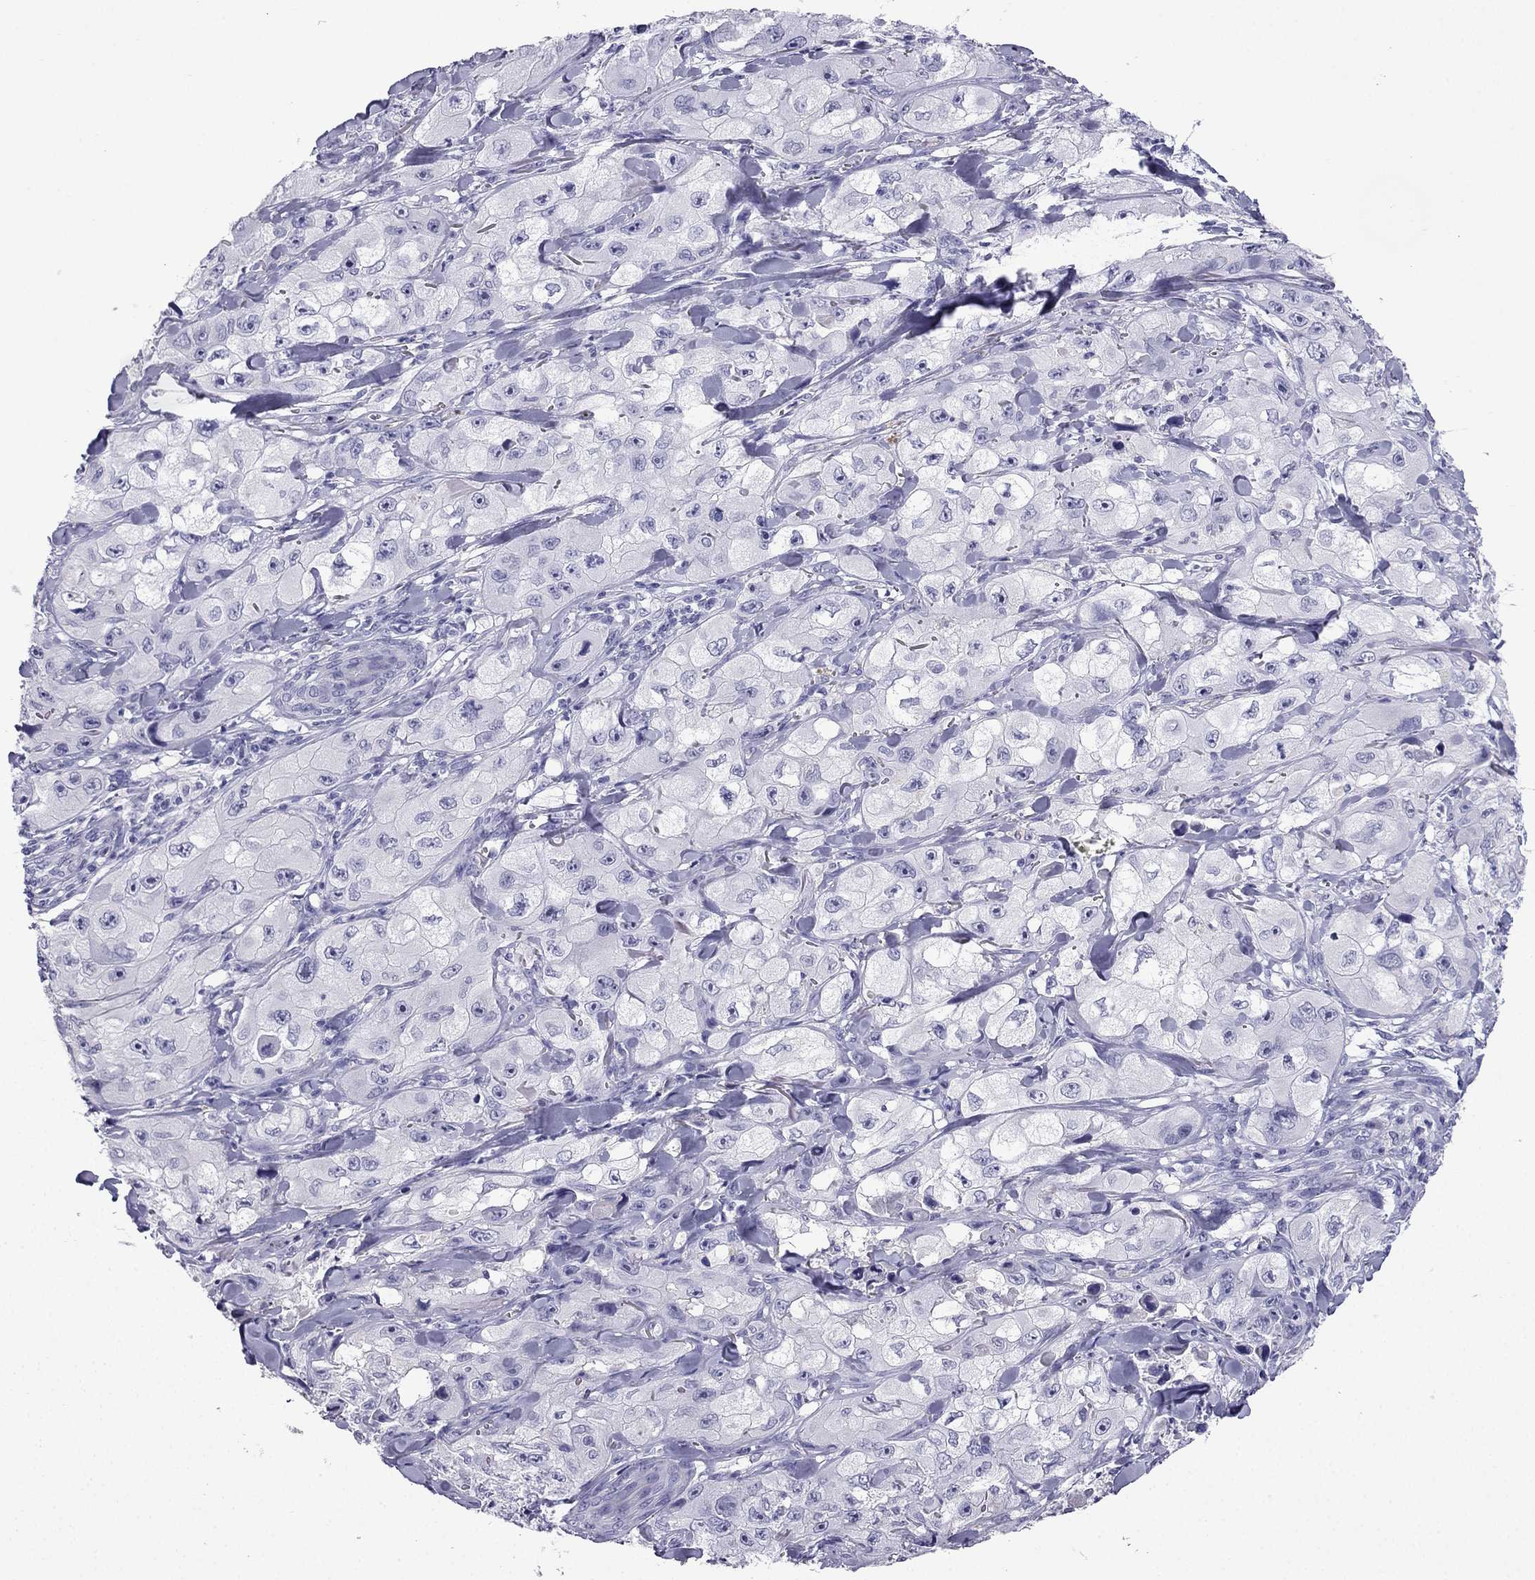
{"staining": {"intensity": "negative", "quantity": "none", "location": "none"}, "tissue": "skin cancer", "cell_type": "Tumor cells", "image_type": "cancer", "snomed": [{"axis": "morphology", "description": "Squamous cell carcinoma, NOS"}, {"axis": "topography", "description": "Skin"}, {"axis": "topography", "description": "Subcutis"}], "caption": "Immunohistochemical staining of skin squamous cell carcinoma exhibits no significant staining in tumor cells.", "gene": "NPTX1", "patient": {"sex": "male", "age": 73}}